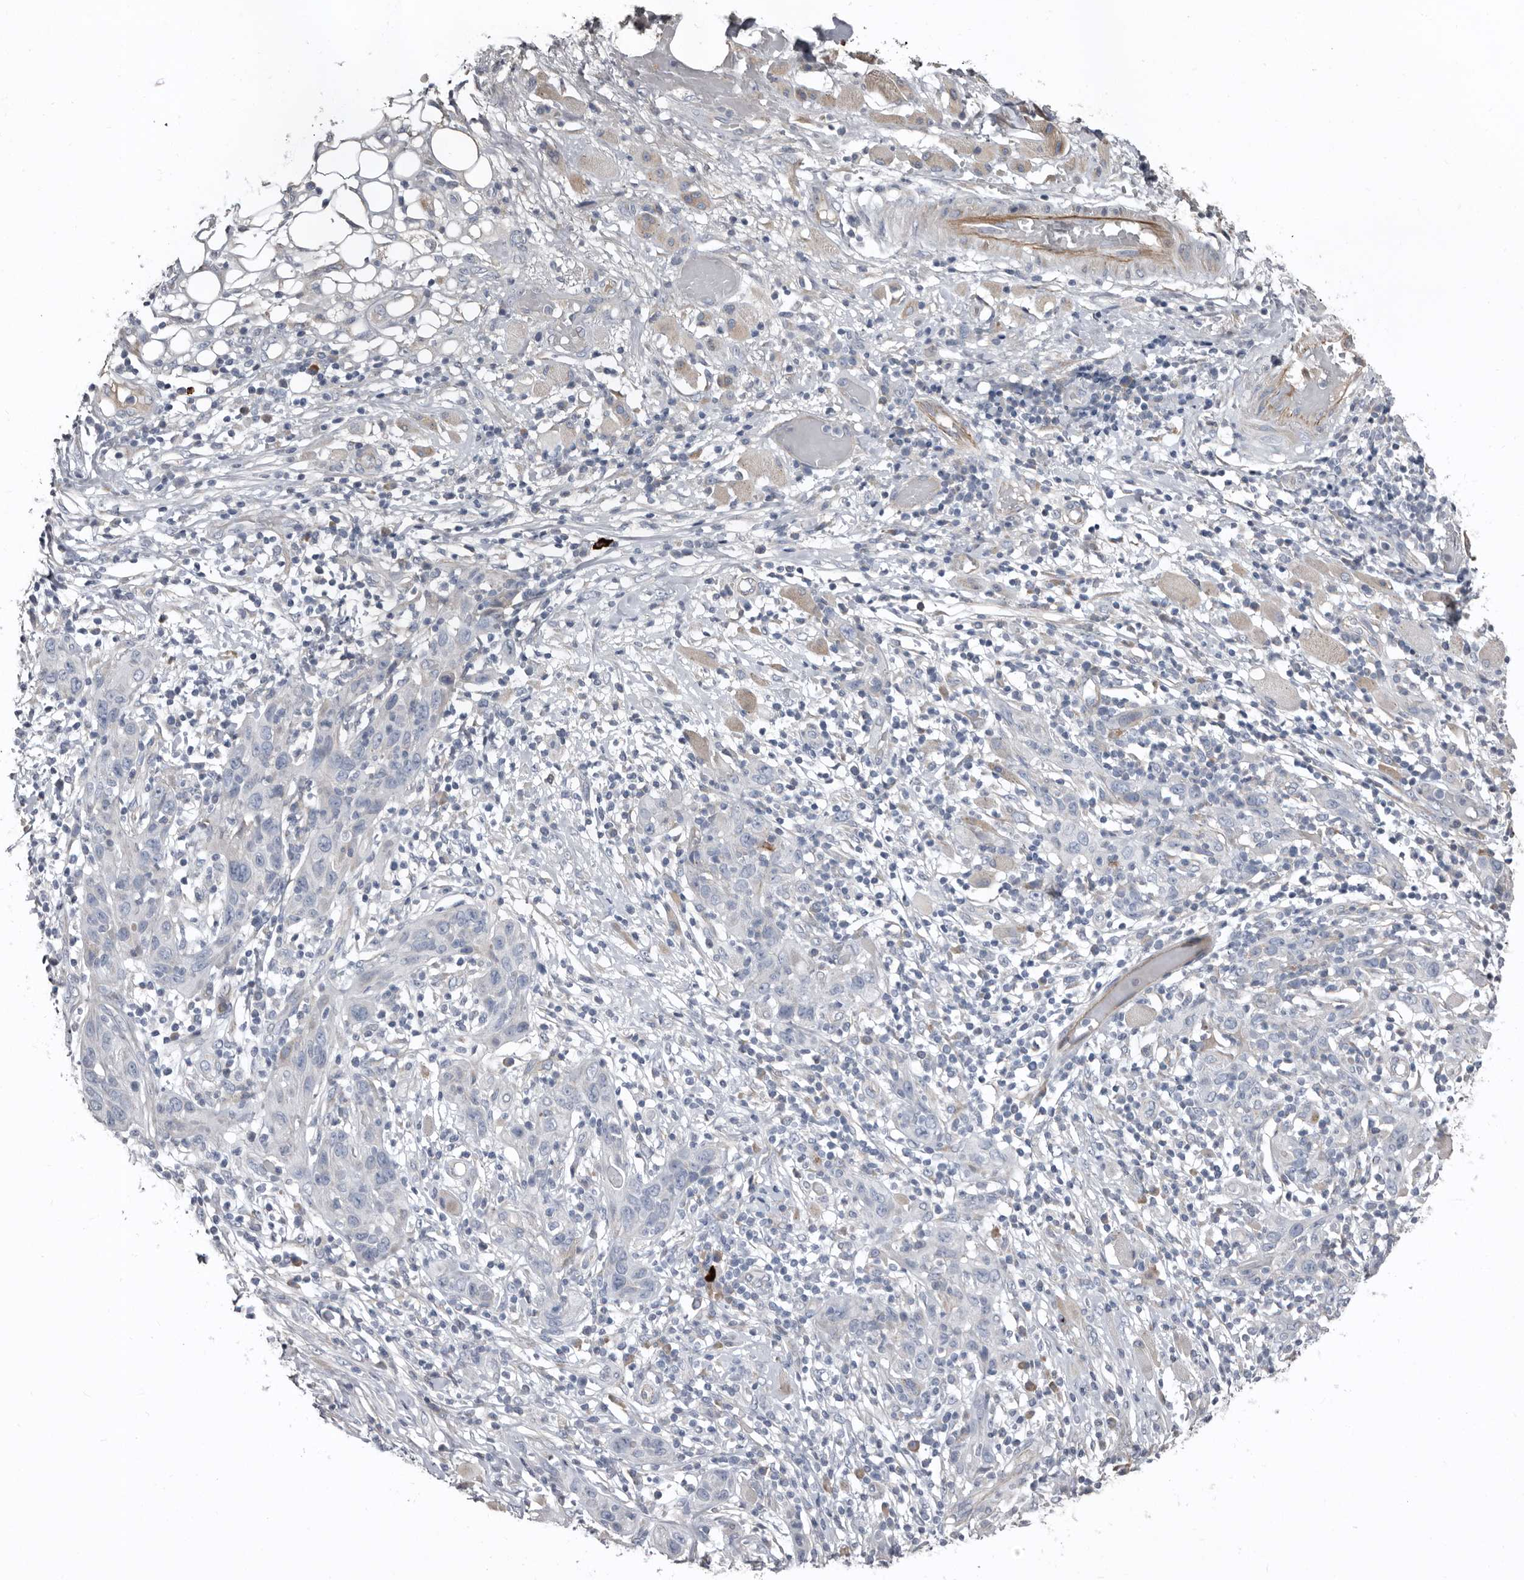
{"staining": {"intensity": "negative", "quantity": "none", "location": "none"}, "tissue": "skin cancer", "cell_type": "Tumor cells", "image_type": "cancer", "snomed": [{"axis": "morphology", "description": "Squamous cell carcinoma, NOS"}, {"axis": "topography", "description": "Skin"}], "caption": "Tumor cells are negative for brown protein staining in skin squamous cell carcinoma.", "gene": "ZNF114", "patient": {"sex": "female", "age": 88}}